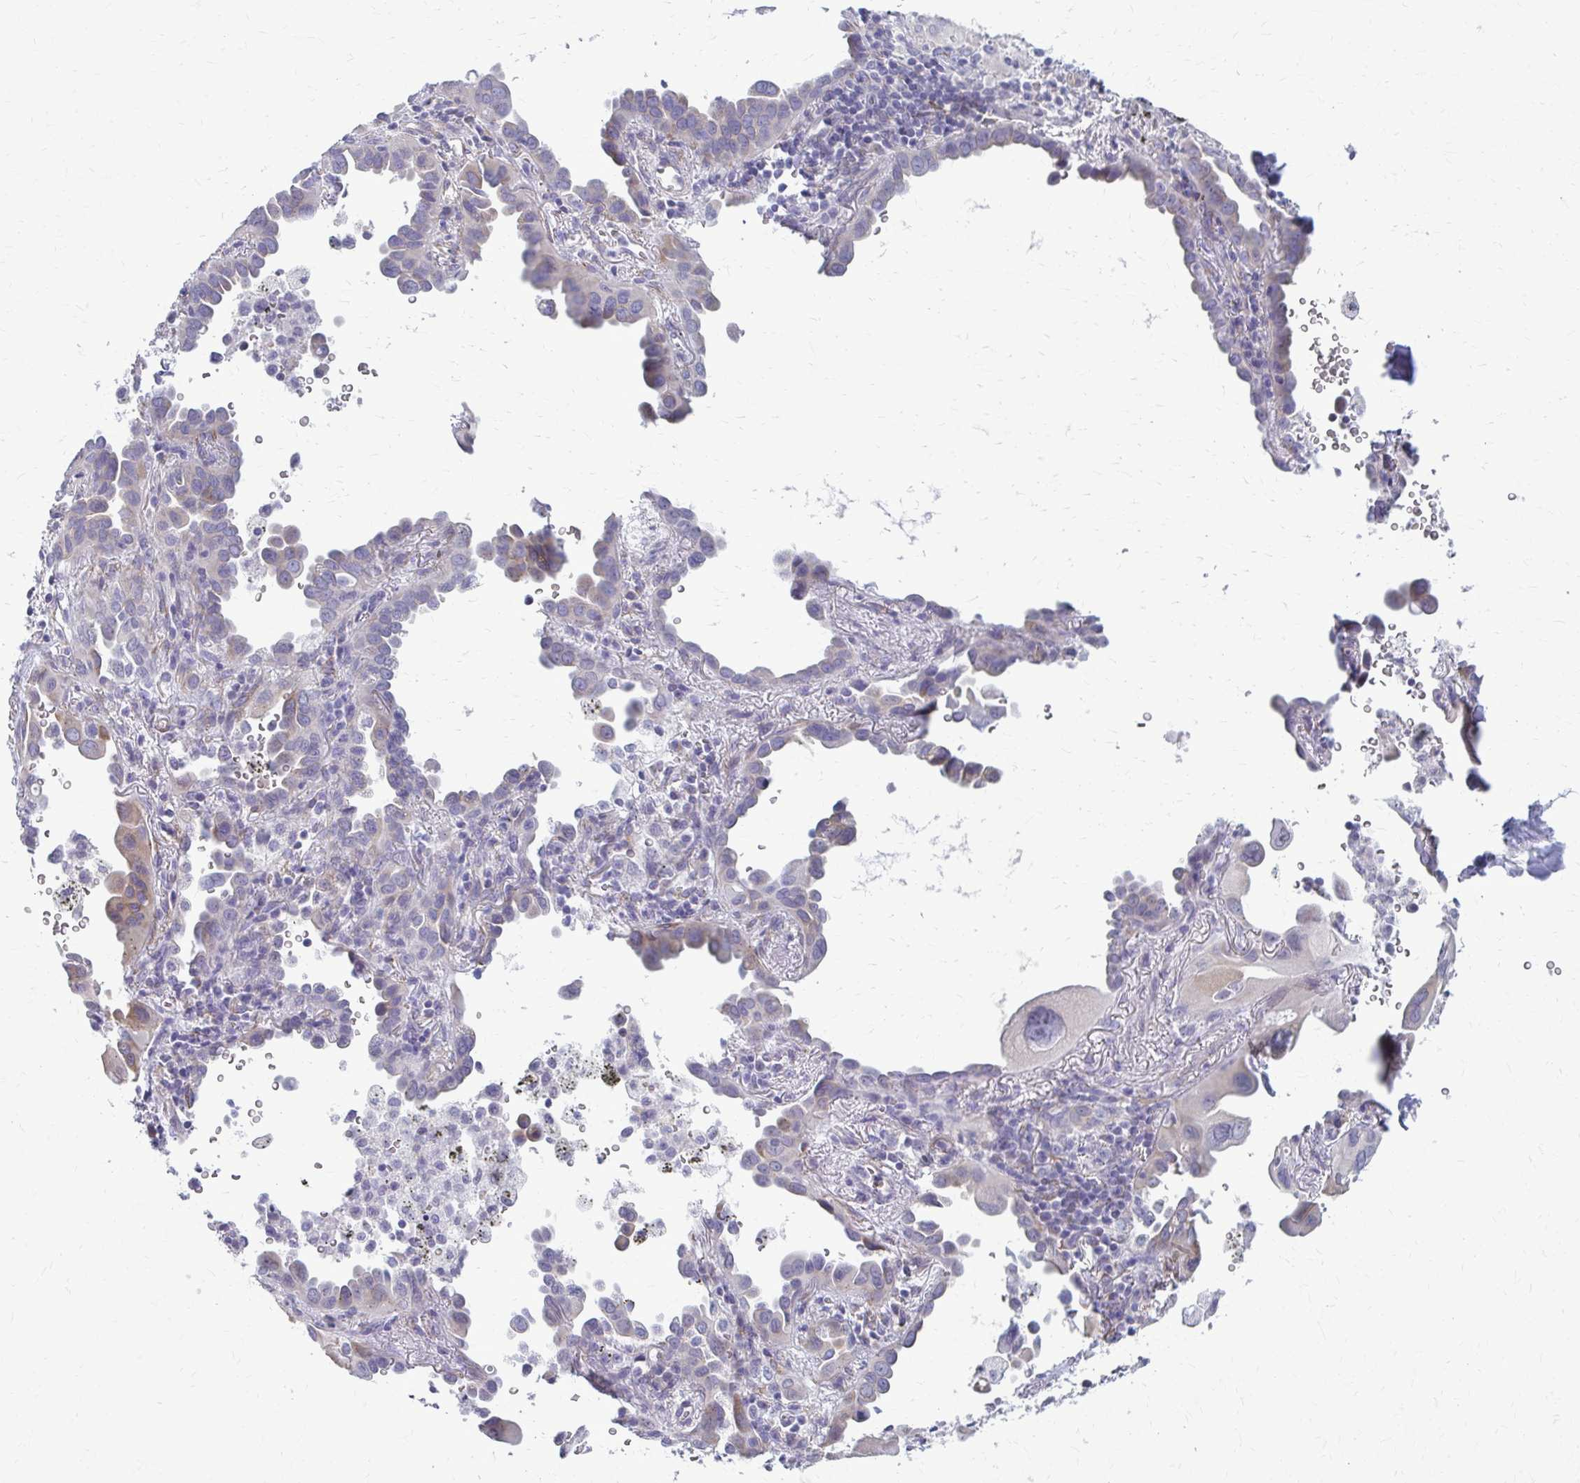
{"staining": {"intensity": "weak", "quantity": "25%-75%", "location": "cytoplasmic/membranous"}, "tissue": "lung cancer", "cell_type": "Tumor cells", "image_type": "cancer", "snomed": [{"axis": "morphology", "description": "Adenocarcinoma, NOS"}, {"axis": "topography", "description": "Lung"}], "caption": "Protein staining by immunohistochemistry (IHC) reveals weak cytoplasmic/membranous positivity in approximately 25%-75% of tumor cells in lung adenocarcinoma. Using DAB (3,3'-diaminobenzidine) (brown) and hematoxylin (blue) stains, captured at high magnification using brightfield microscopy.", "gene": "DEPP1", "patient": {"sex": "male", "age": 68}}